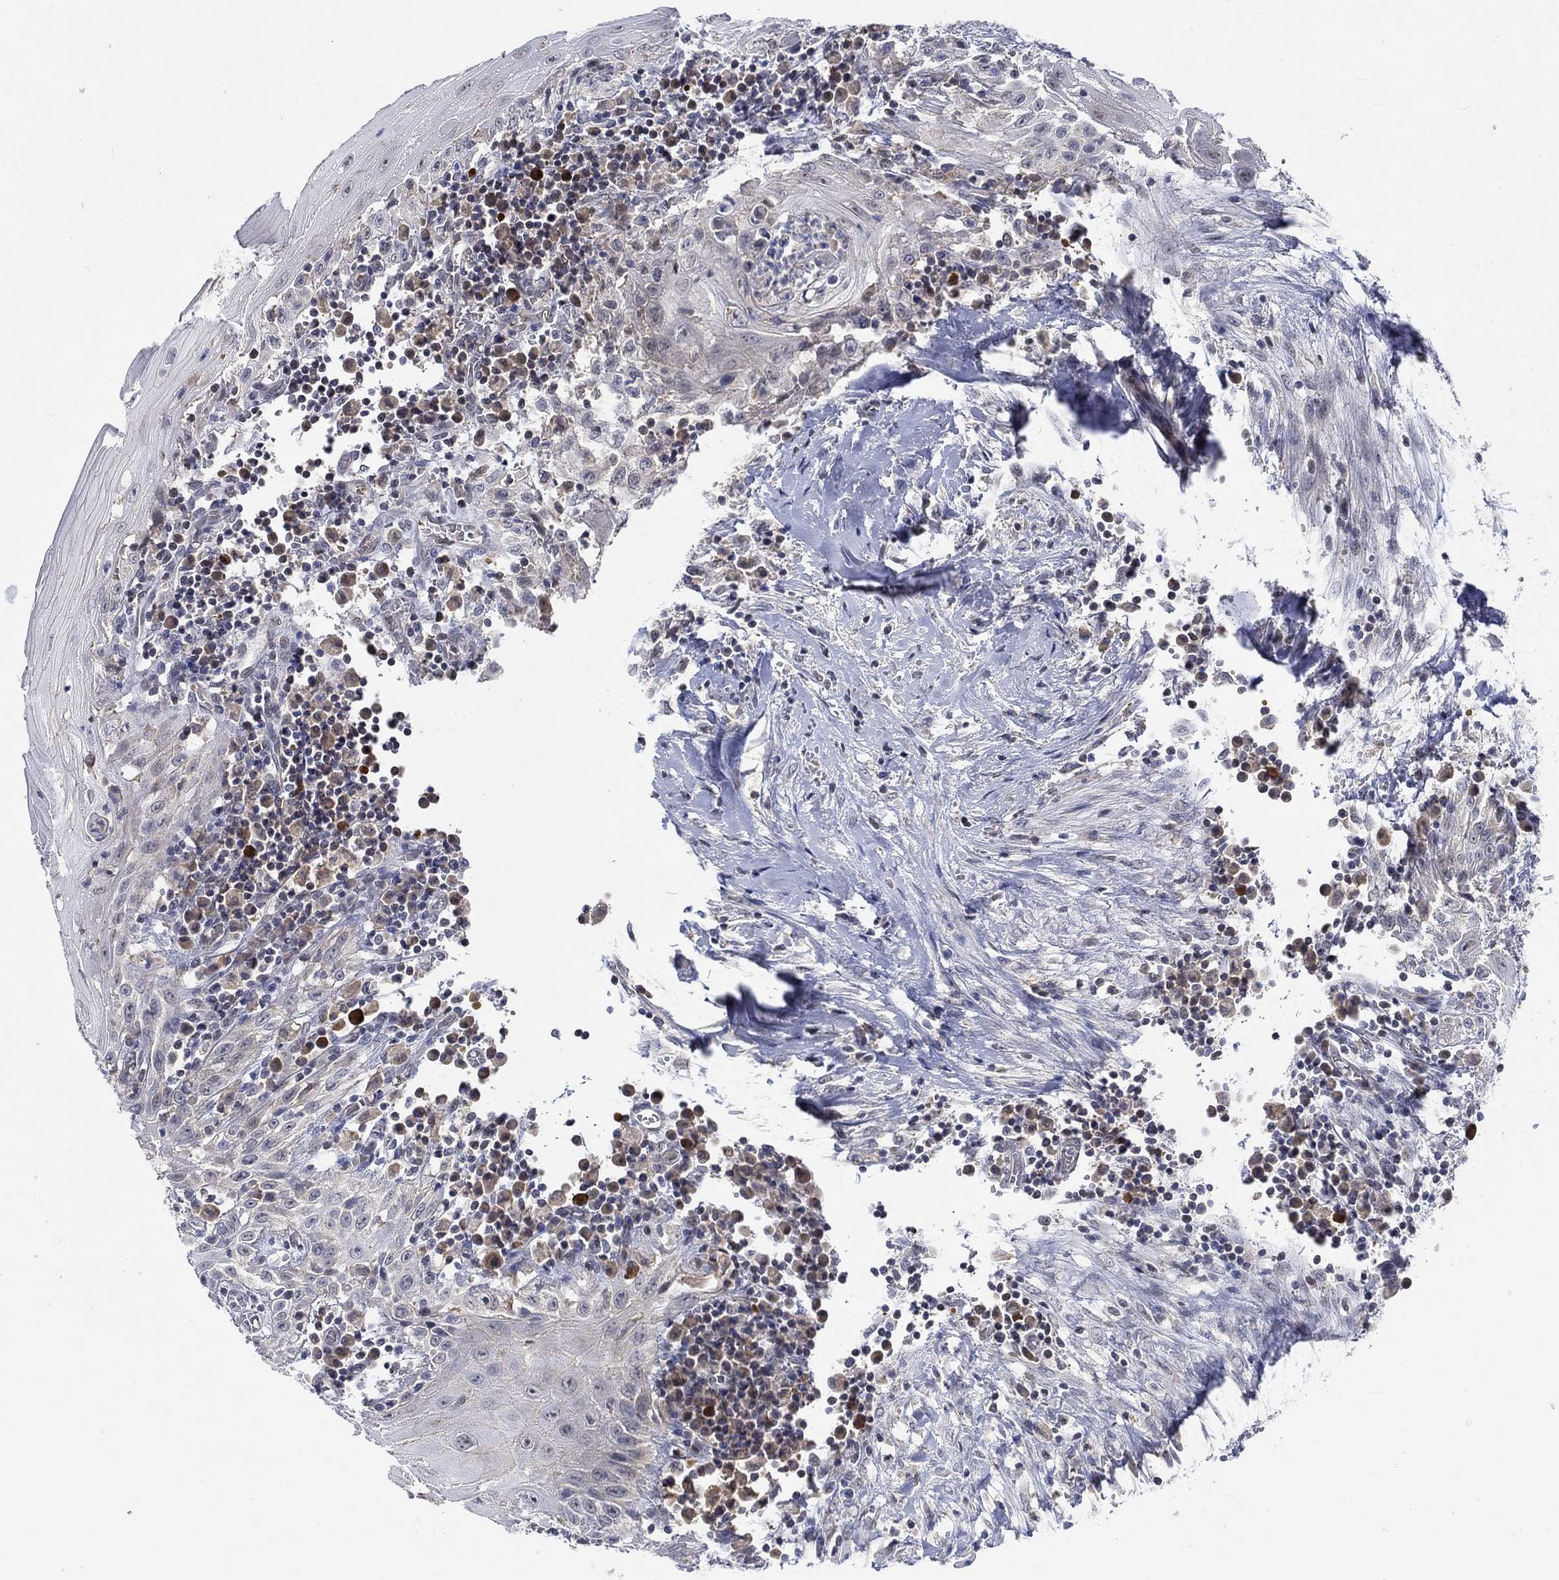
{"staining": {"intensity": "weak", "quantity": "<25%", "location": "cytoplasmic/membranous"}, "tissue": "head and neck cancer", "cell_type": "Tumor cells", "image_type": "cancer", "snomed": [{"axis": "morphology", "description": "Squamous cell carcinoma, NOS"}, {"axis": "topography", "description": "Oral tissue"}, {"axis": "topography", "description": "Head-Neck"}], "caption": "Tumor cells are negative for brown protein staining in head and neck cancer (squamous cell carcinoma). Nuclei are stained in blue.", "gene": "WASF1", "patient": {"sex": "male", "age": 58}}